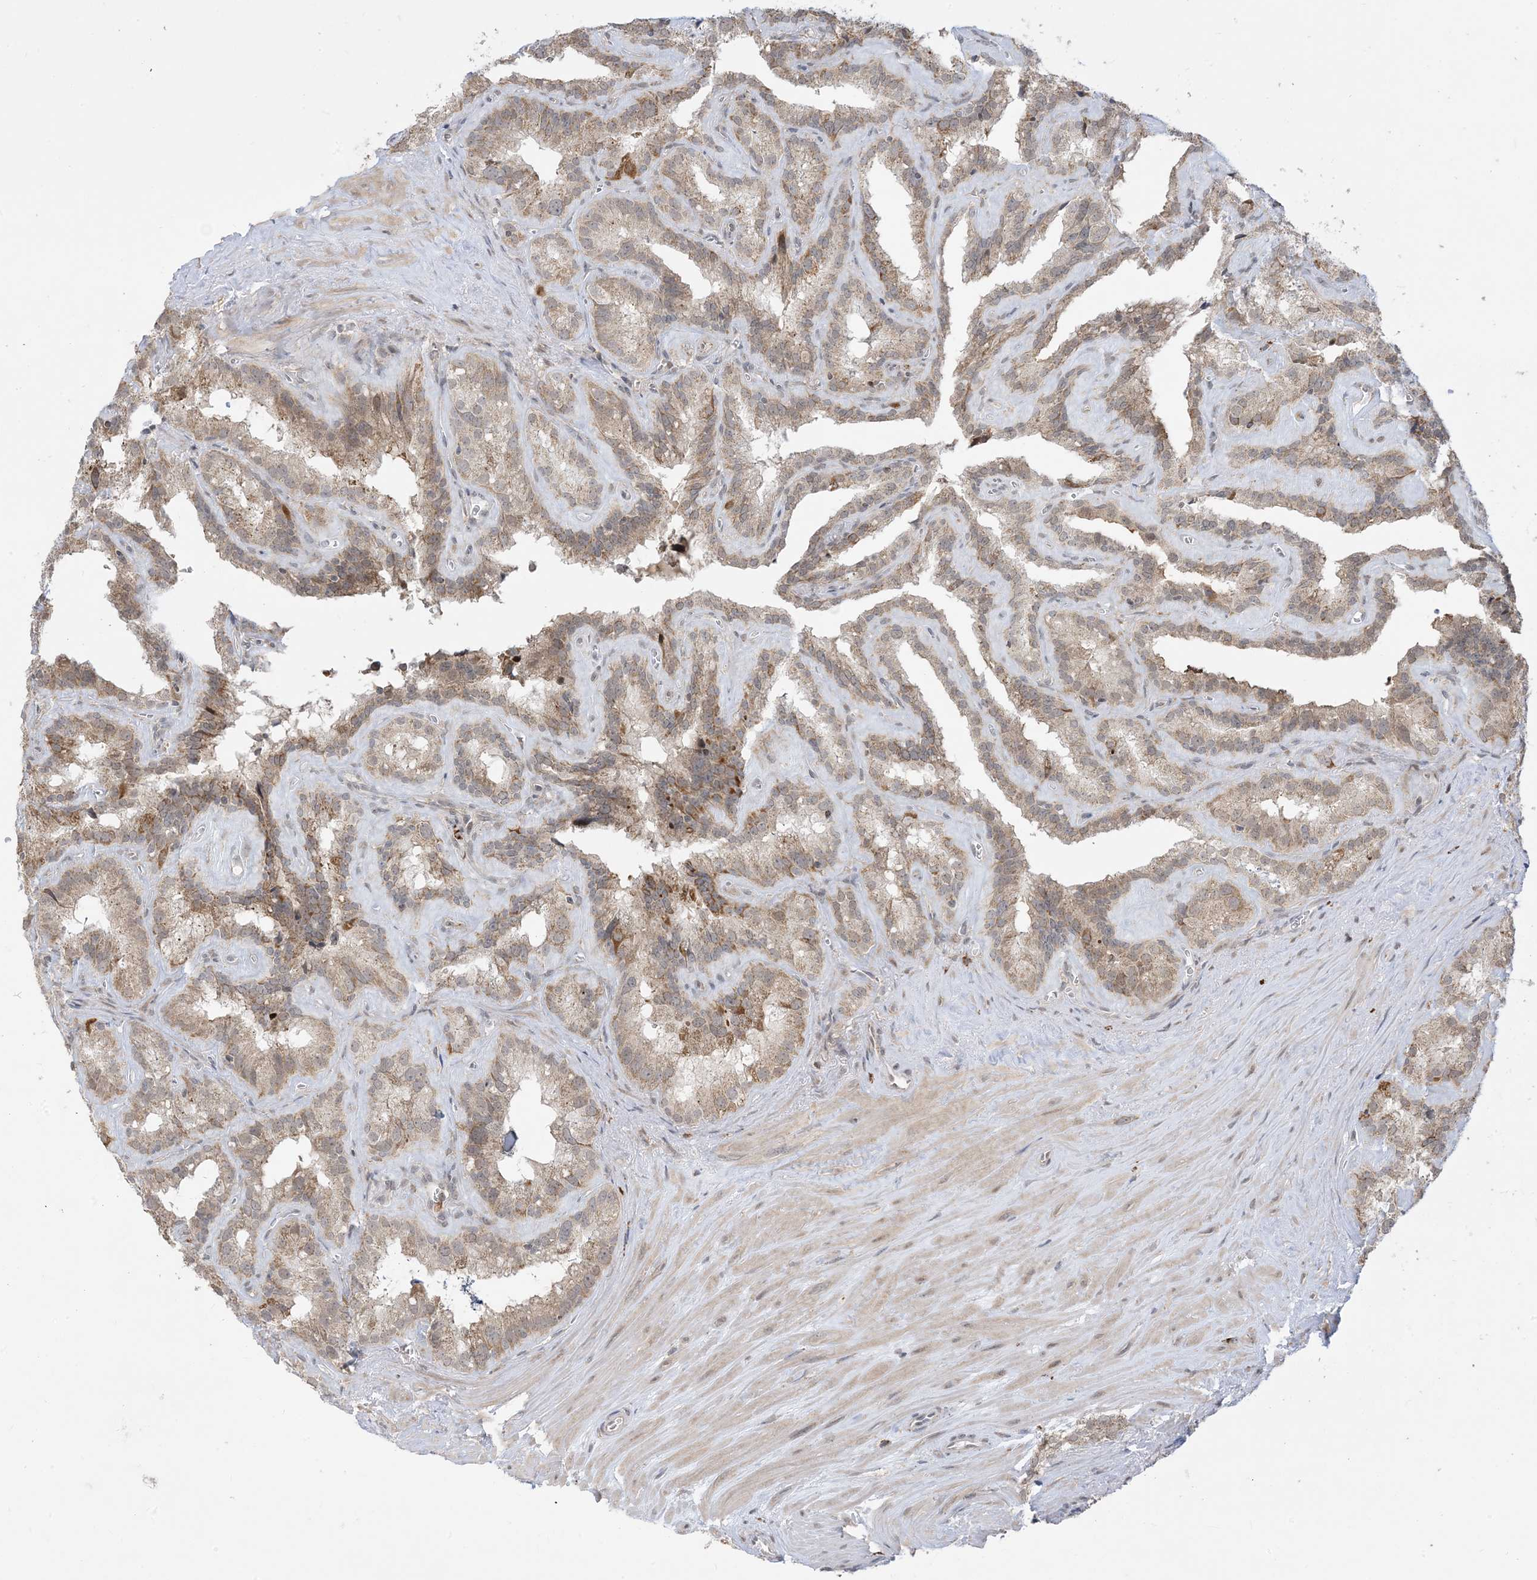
{"staining": {"intensity": "moderate", "quantity": "<25%", "location": "cytoplasmic/membranous"}, "tissue": "seminal vesicle", "cell_type": "Glandular cells", "image_type": "normal", "snomed": [{"axis": "morphology", "description": "Normal tissue, NOS"}, {"axis": "topography", "description": "Prostate"}, {"axis": "topography", "description": "Seminal veicle"}], "caption": "A brown stain highlights moderate cytoplasmic/membranous expression of a protein in glandular cells of benign human seminal vesicle. The staining is performed using DAB (3,3'-diaminobenzidine) brown chromogen to label protein expression. The nuclei are counter-stained blue using hematoxylin.", "gene": "KANSL3", "patient": {"sex": "male", "age": 59}}